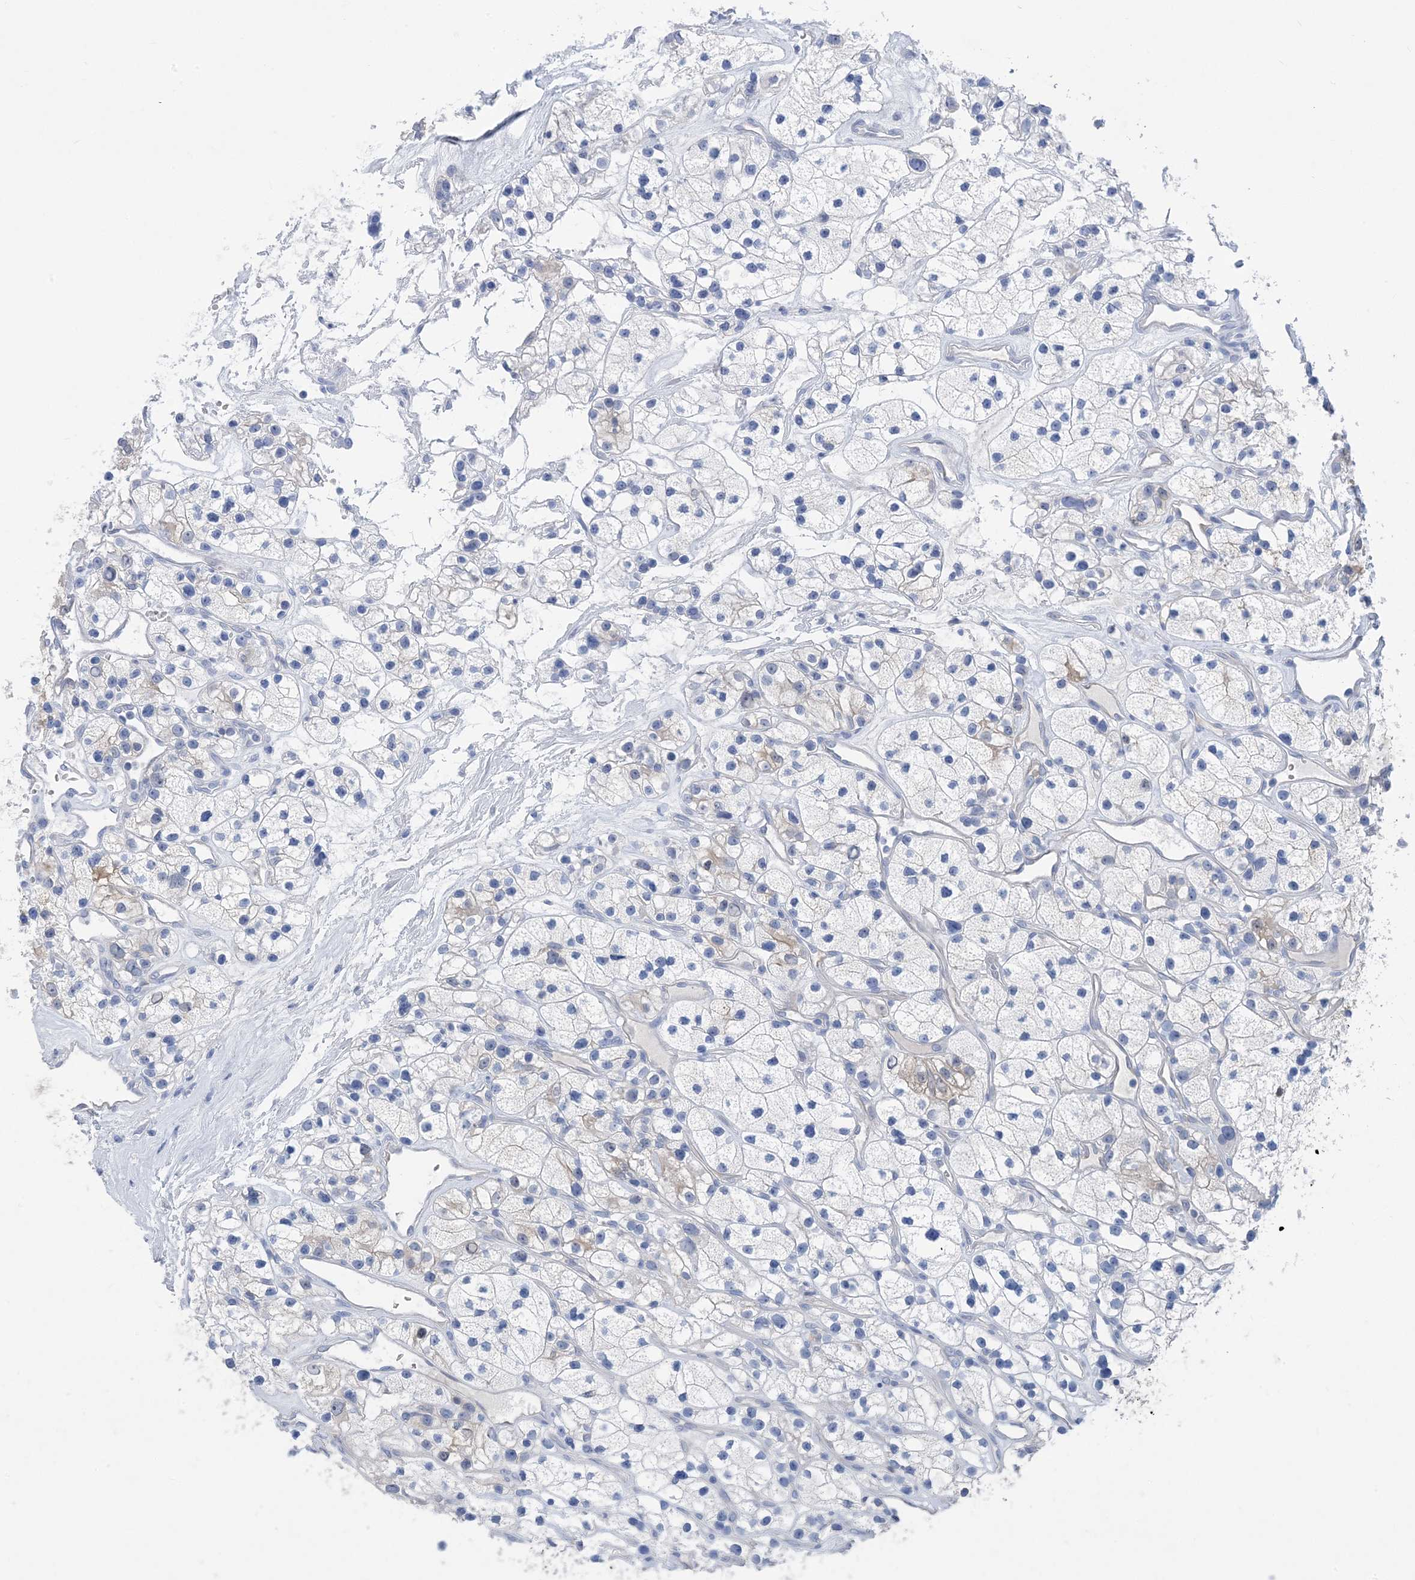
{"staining": {"intensity": "negative", "quantity": "none", "location": "none"}, "tissue": "renal cancer", "cell_type": "Tumor cells", "image_type": "cancer", "snomed": [{"axis": "morphology", "description": "Adenocarcinoma, NOS"}, {"axis": "topography", "description": "Kidney"}], "caption": "This is an immunohistochemistry histopathology image of human renal cancer. There is no staining in tumor cells.", "gene": "SH3YL1", "patient": {"sex": "female", "age": 57}}